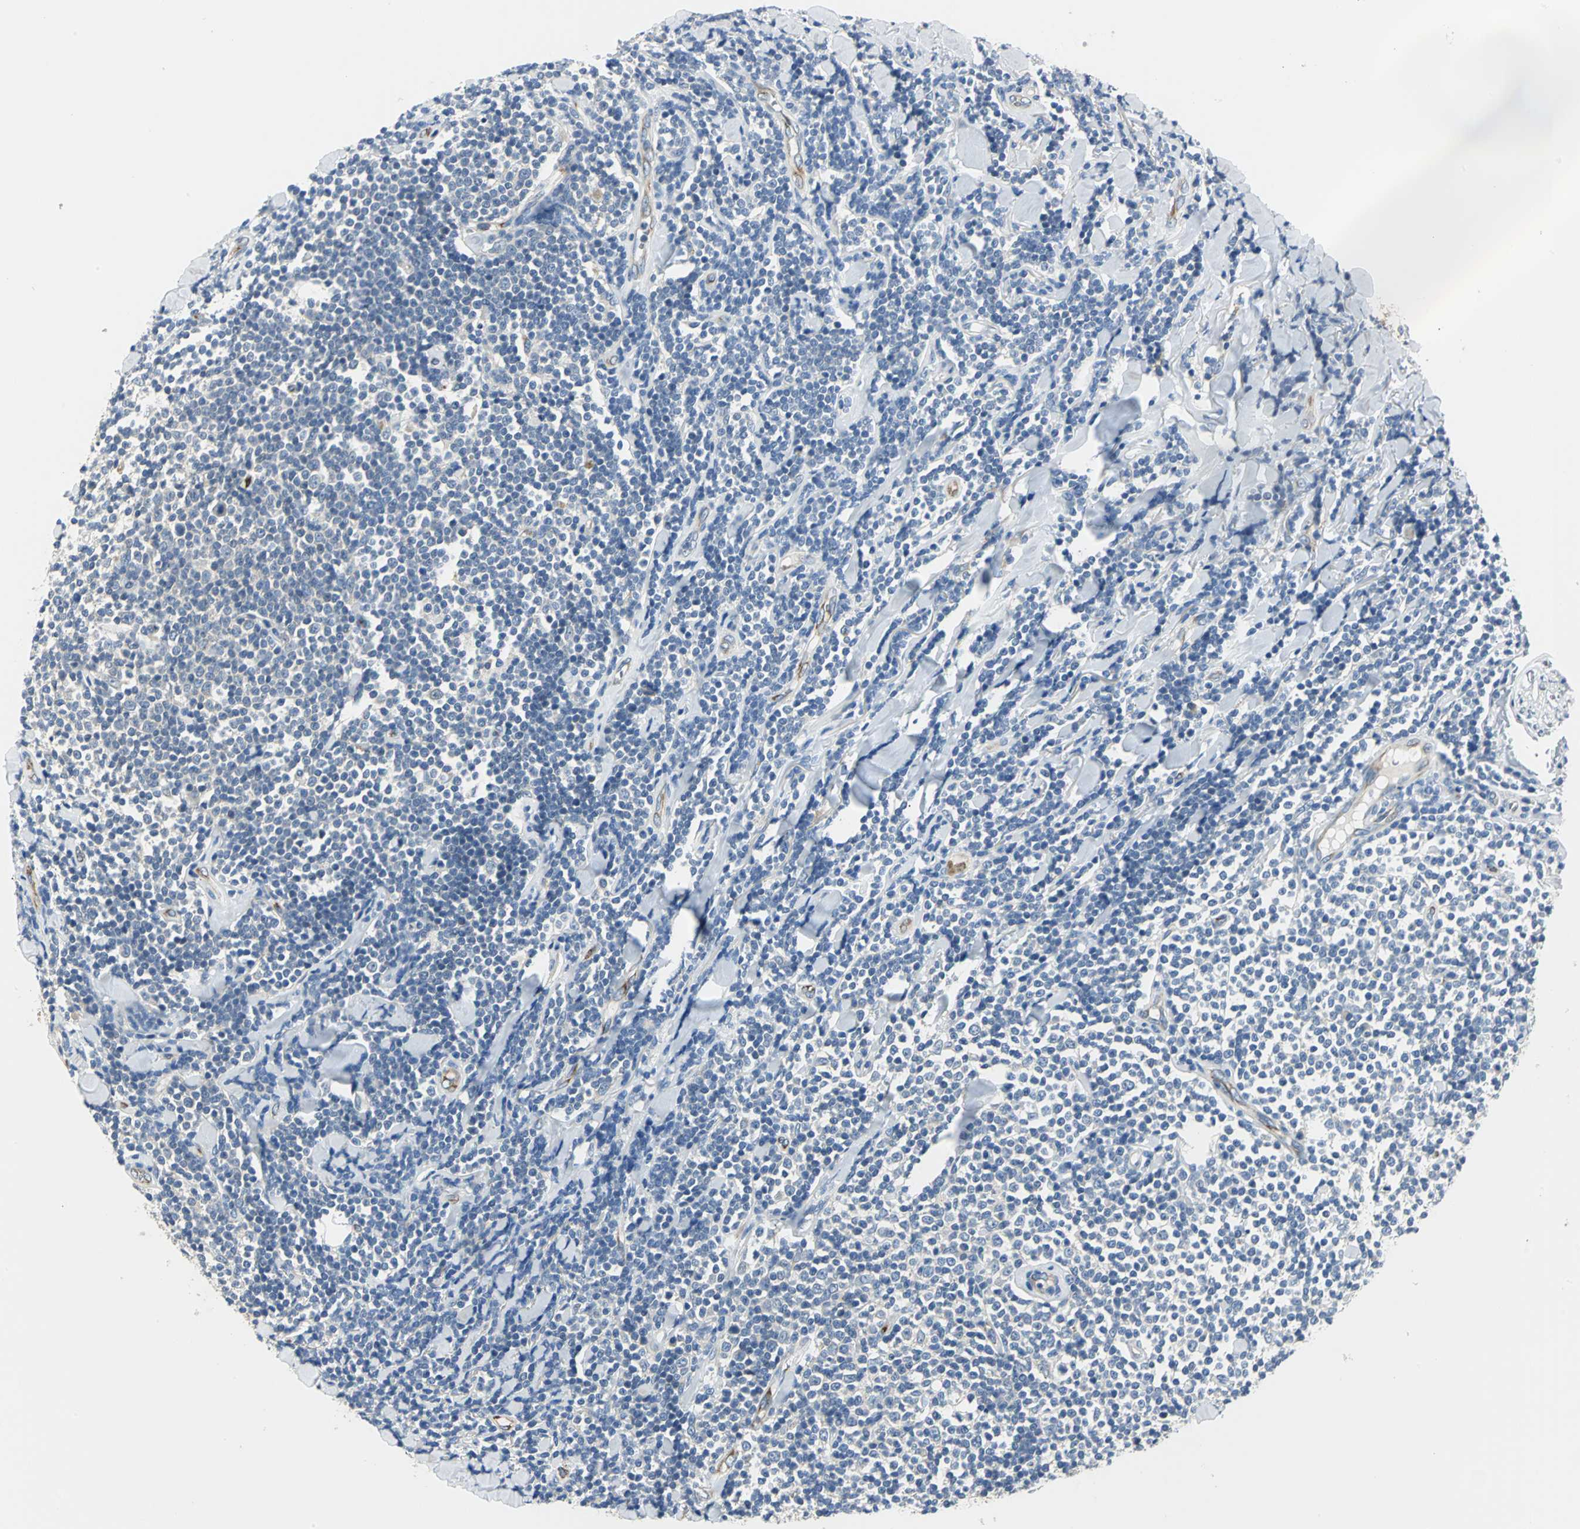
{"staining": {"intensity": "negative", "quantity": "none", "location": "none"}, "tissue": "lymphoma", "cell_type": "Tumor cells", "image_type": "cancer", "snomed": [{"axis": "morphology", "description": "Malignant lymphoma, non-Hodgkin's type, Low grade"}, {"axis": "topography", "description": "Soft tissue"}], "caption": "DAB immunohistochemical staining of malignant lymphoma, non-Hodgkin's type (low-grade) displays no significant positivity in tumor cells.", "gene": "B3GNT2", "patient": {"sex": "male", "age": 92}}